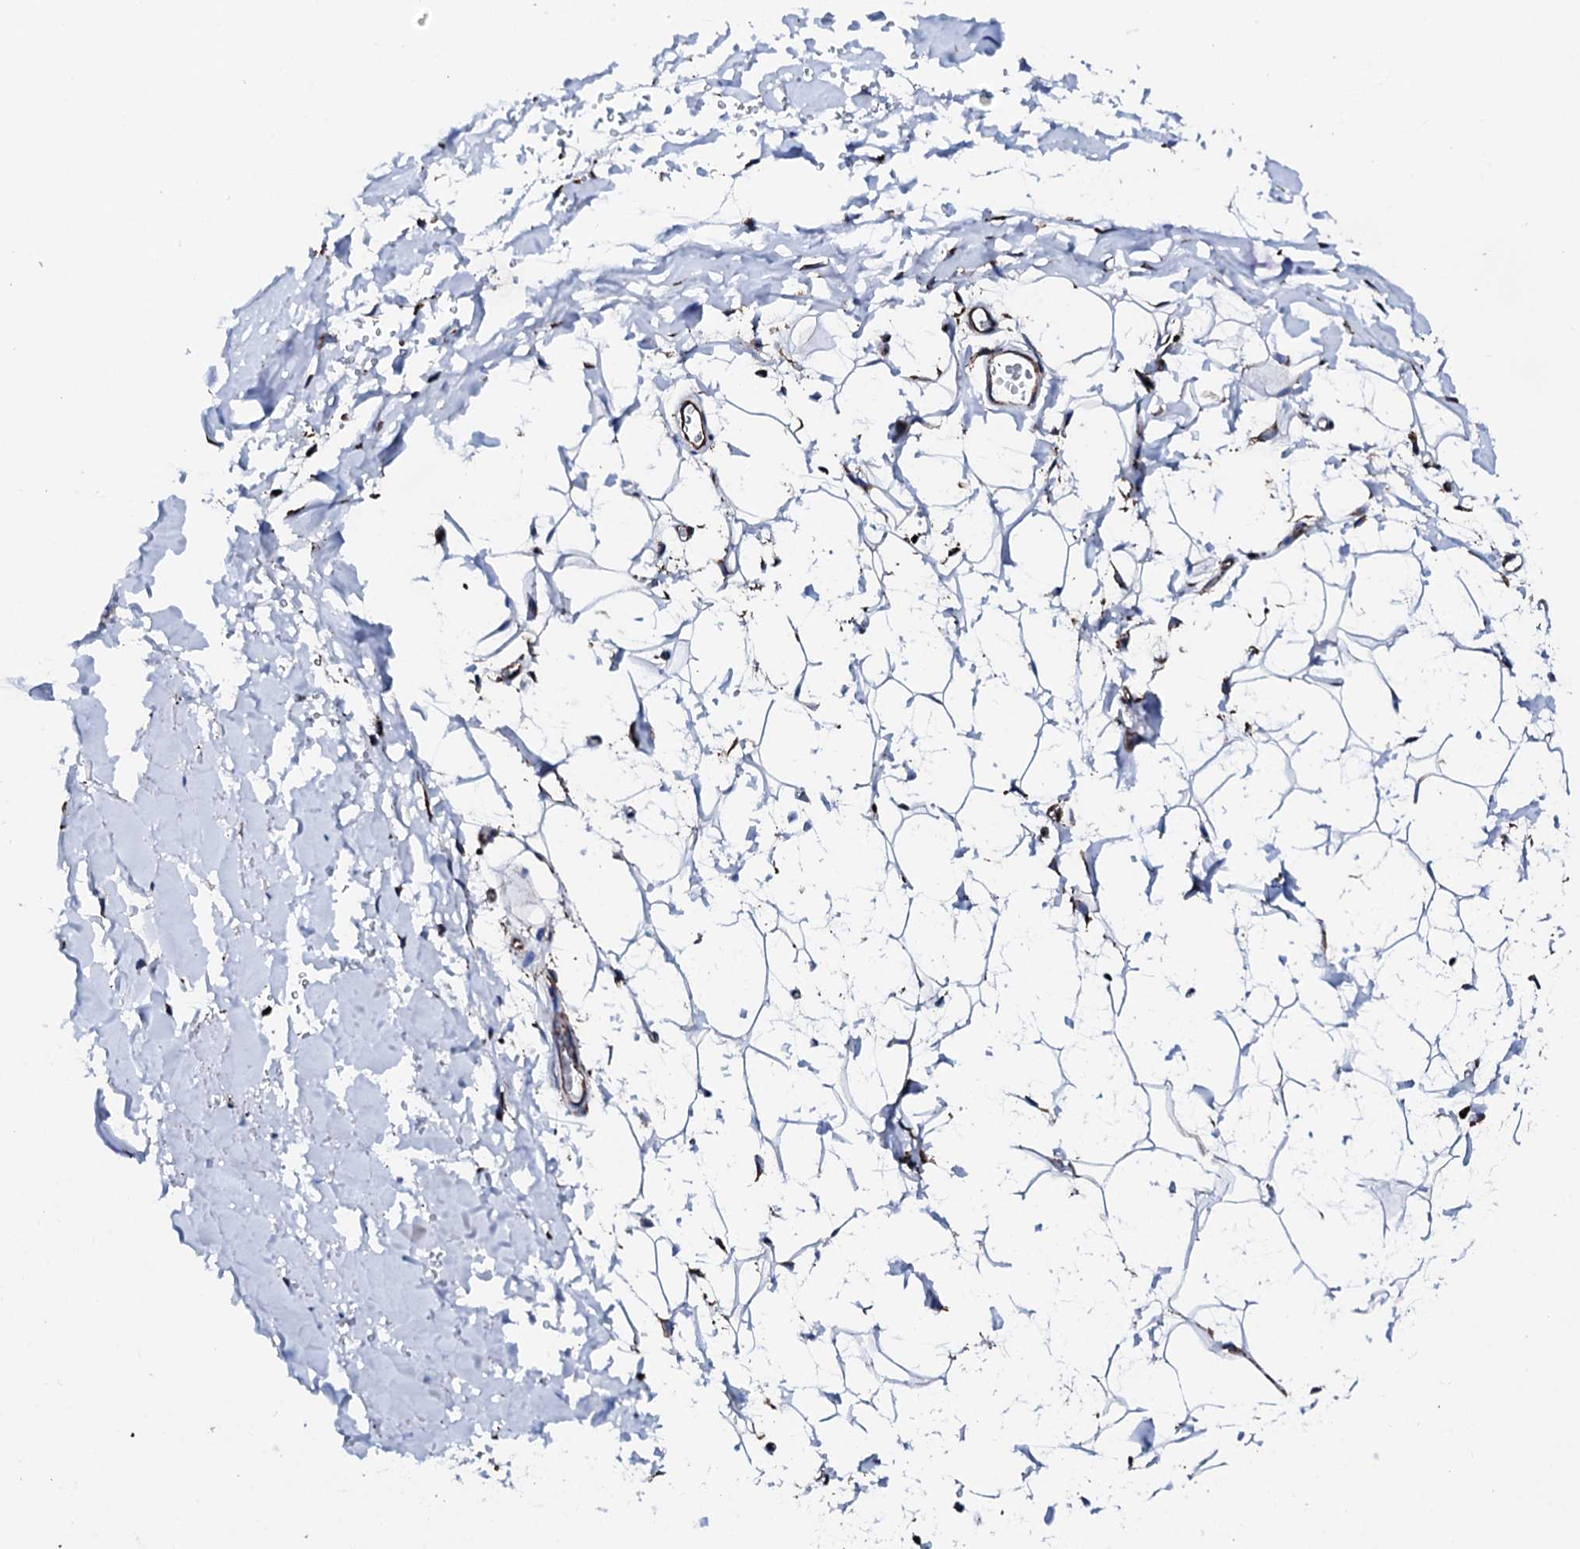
{"staining": {"intensity": "negative", "quantity": "none", "location": "none"}, "tissue": "adipose tissue", "cell_type": "Adipocytes", "image_type": "normal", "snomed": [{"axis": "morphology", "description": "Normal tissue, NOS"}, {"axis": "topography", "description": "Breast"}], "caption": "This is an immunohistochemistry histopathology image of benign human adipose tissue. There is no expression in adipocytes.", "gene": "AMDHD1", "patient": {"sex": "female", "age": 26}}